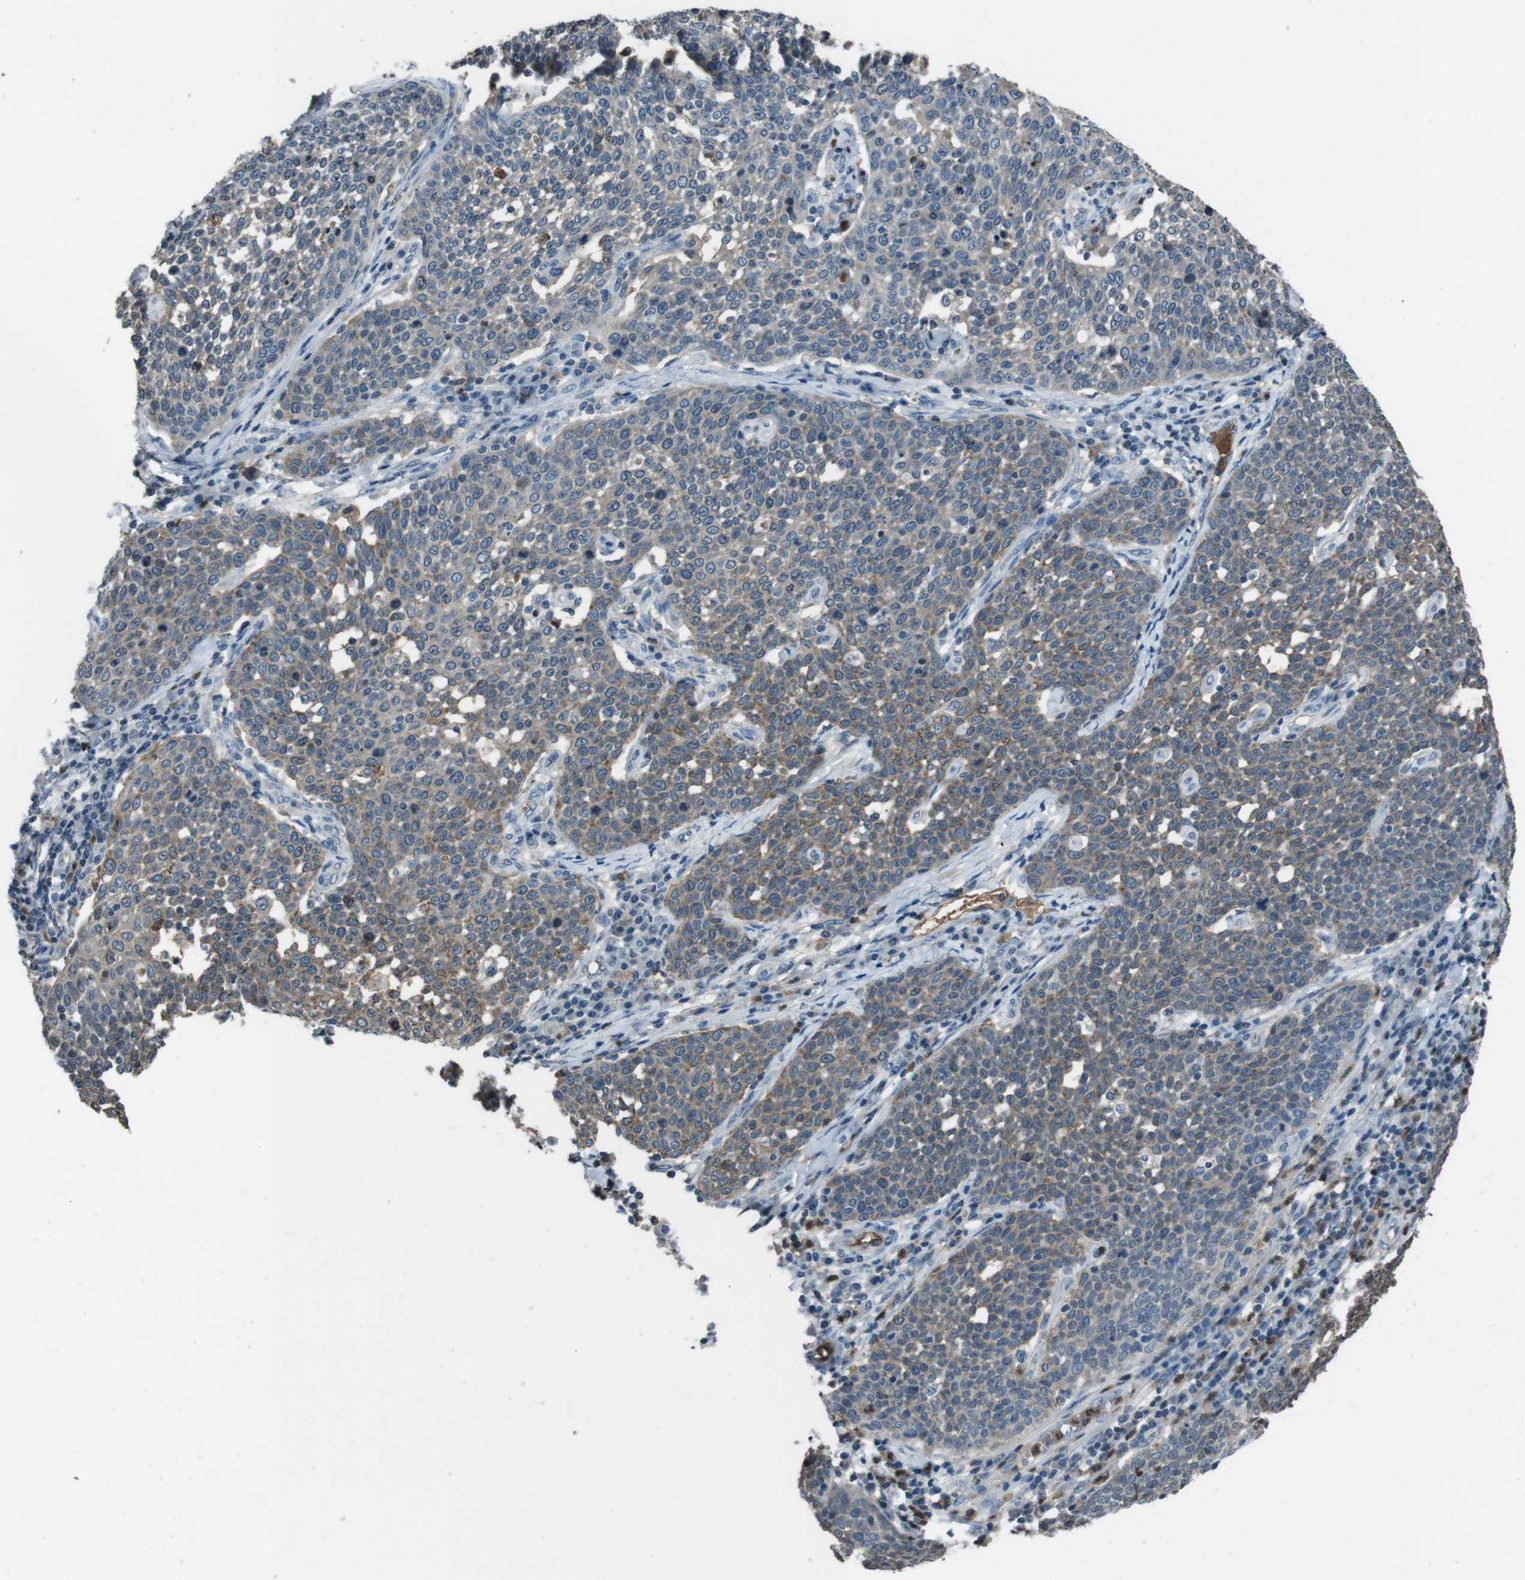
{"staining": {"intensity": "weak", "quantity": ">75%", "location": "cytoplasmic/membranous"}, "tissue": "cervical cancer", "cell_type": "Tumor cells", "image_type": "cancer", "snomed": [{"axis": "morphology", "description": "Squamous cell carcinoma, NOS"}, {"axis": "topography", "description": "Cervix"}], "caption": "Protein staining by immunohistochemistry (IHC) demonstrates weak cytoplasmic/membranous expression in about >75% of tumor cells in cervical cancer. (DAB (3,3'-diaminobenzidine) IHC, brown staining for protein, blue staining for nuclei).", "gene": "UGT1A6", "patient": {"sex": "female", "age": 34}}